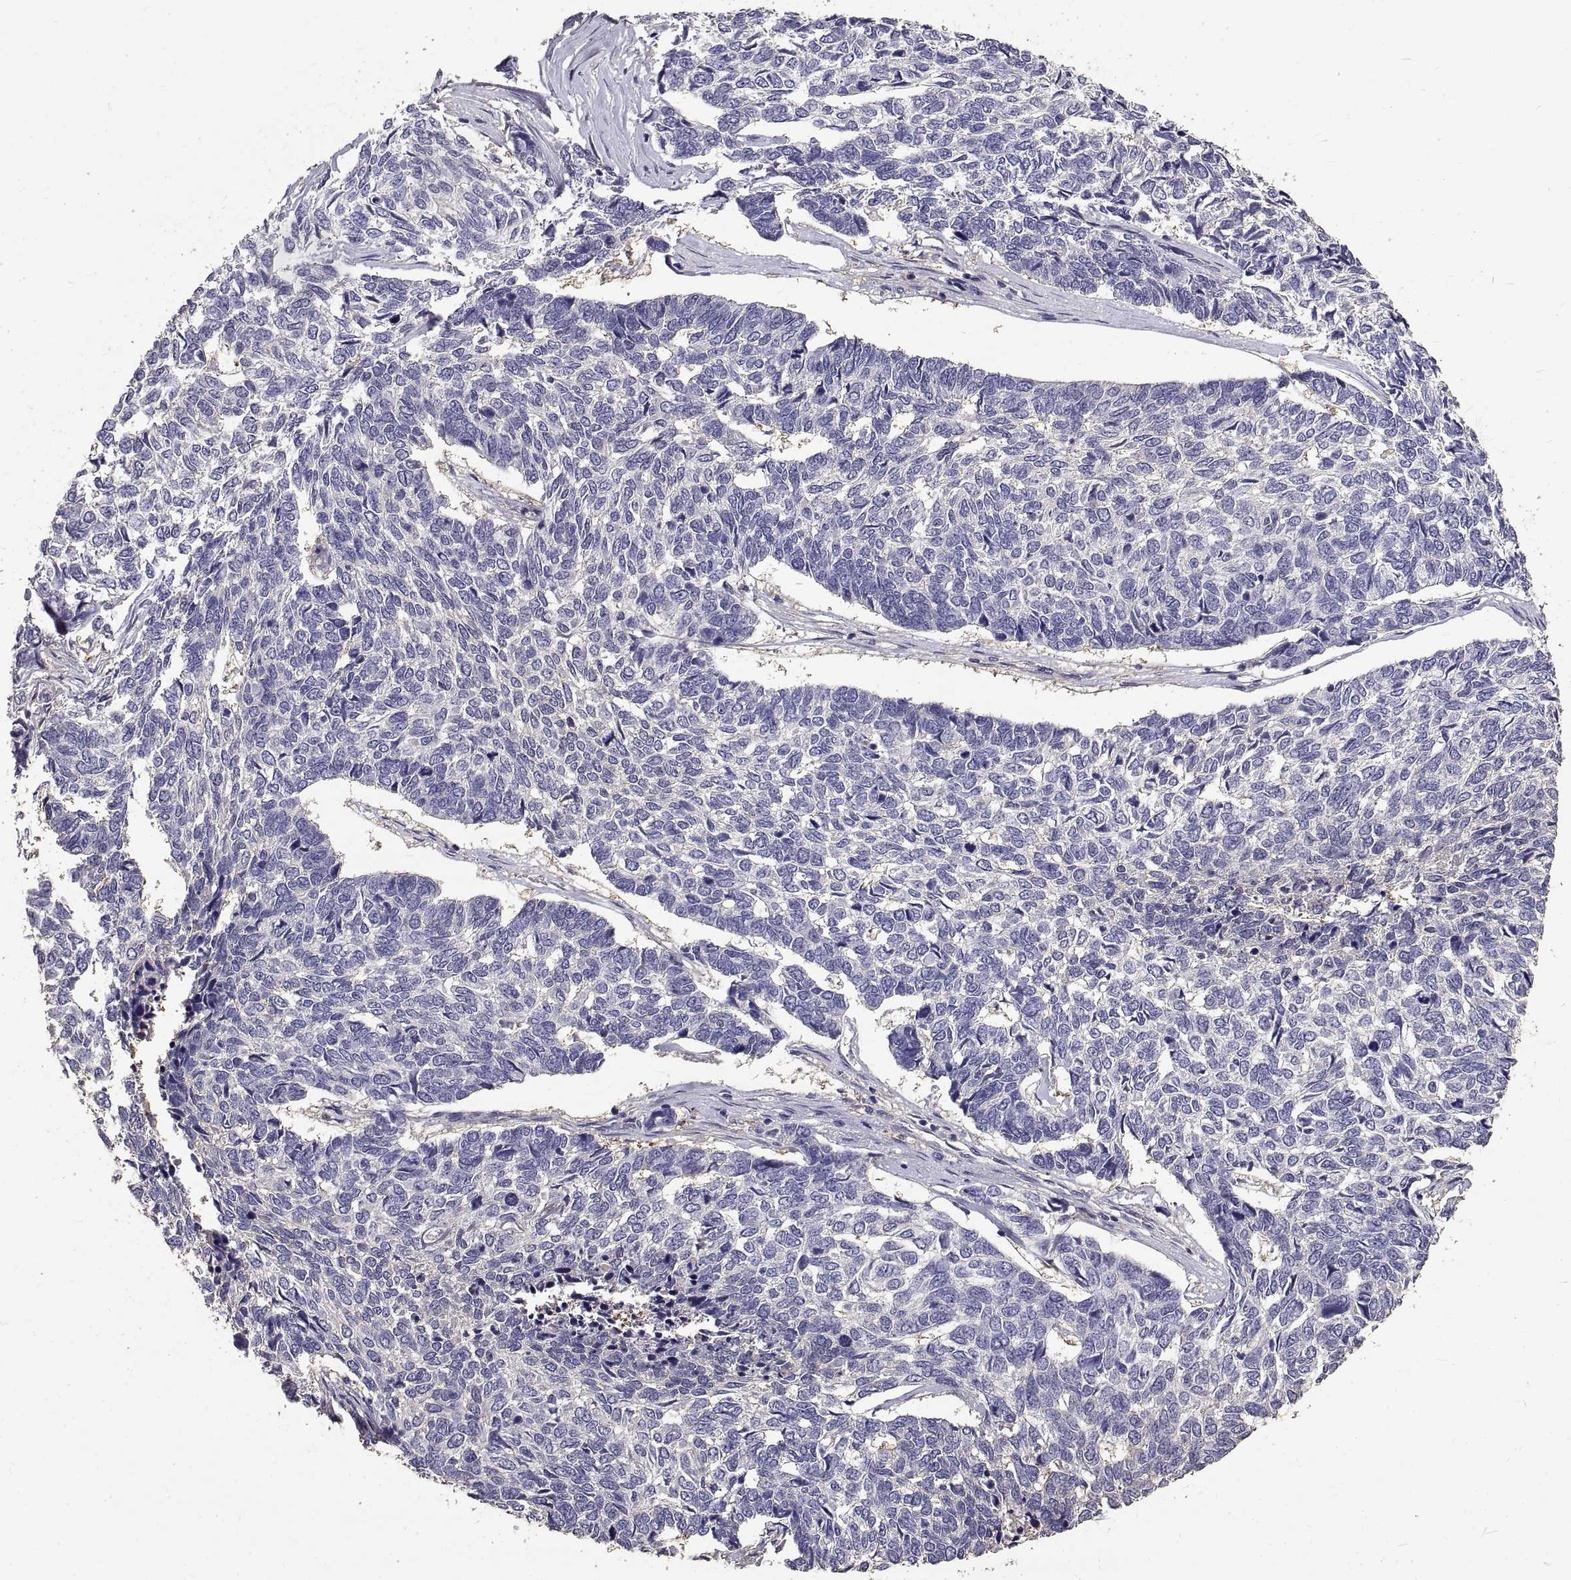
{"staining": {"intensity": "negative", "quantity": "none", "location": "none"}, "tissue": "skin cancer", "cell_type": "Tumor cells", "image_type": "cancer", "snomed": [{"axis": "morphology", "description": "Basal cell carcinoma"}, {"axis": "topography", "description": "Skin"}], "caption": "Protein analysis of skin basal cell carcinoma exhibits no significant staining in tumor cells.", "gene": "PEA15", "patient": {"sex": "female", "age": 65}}